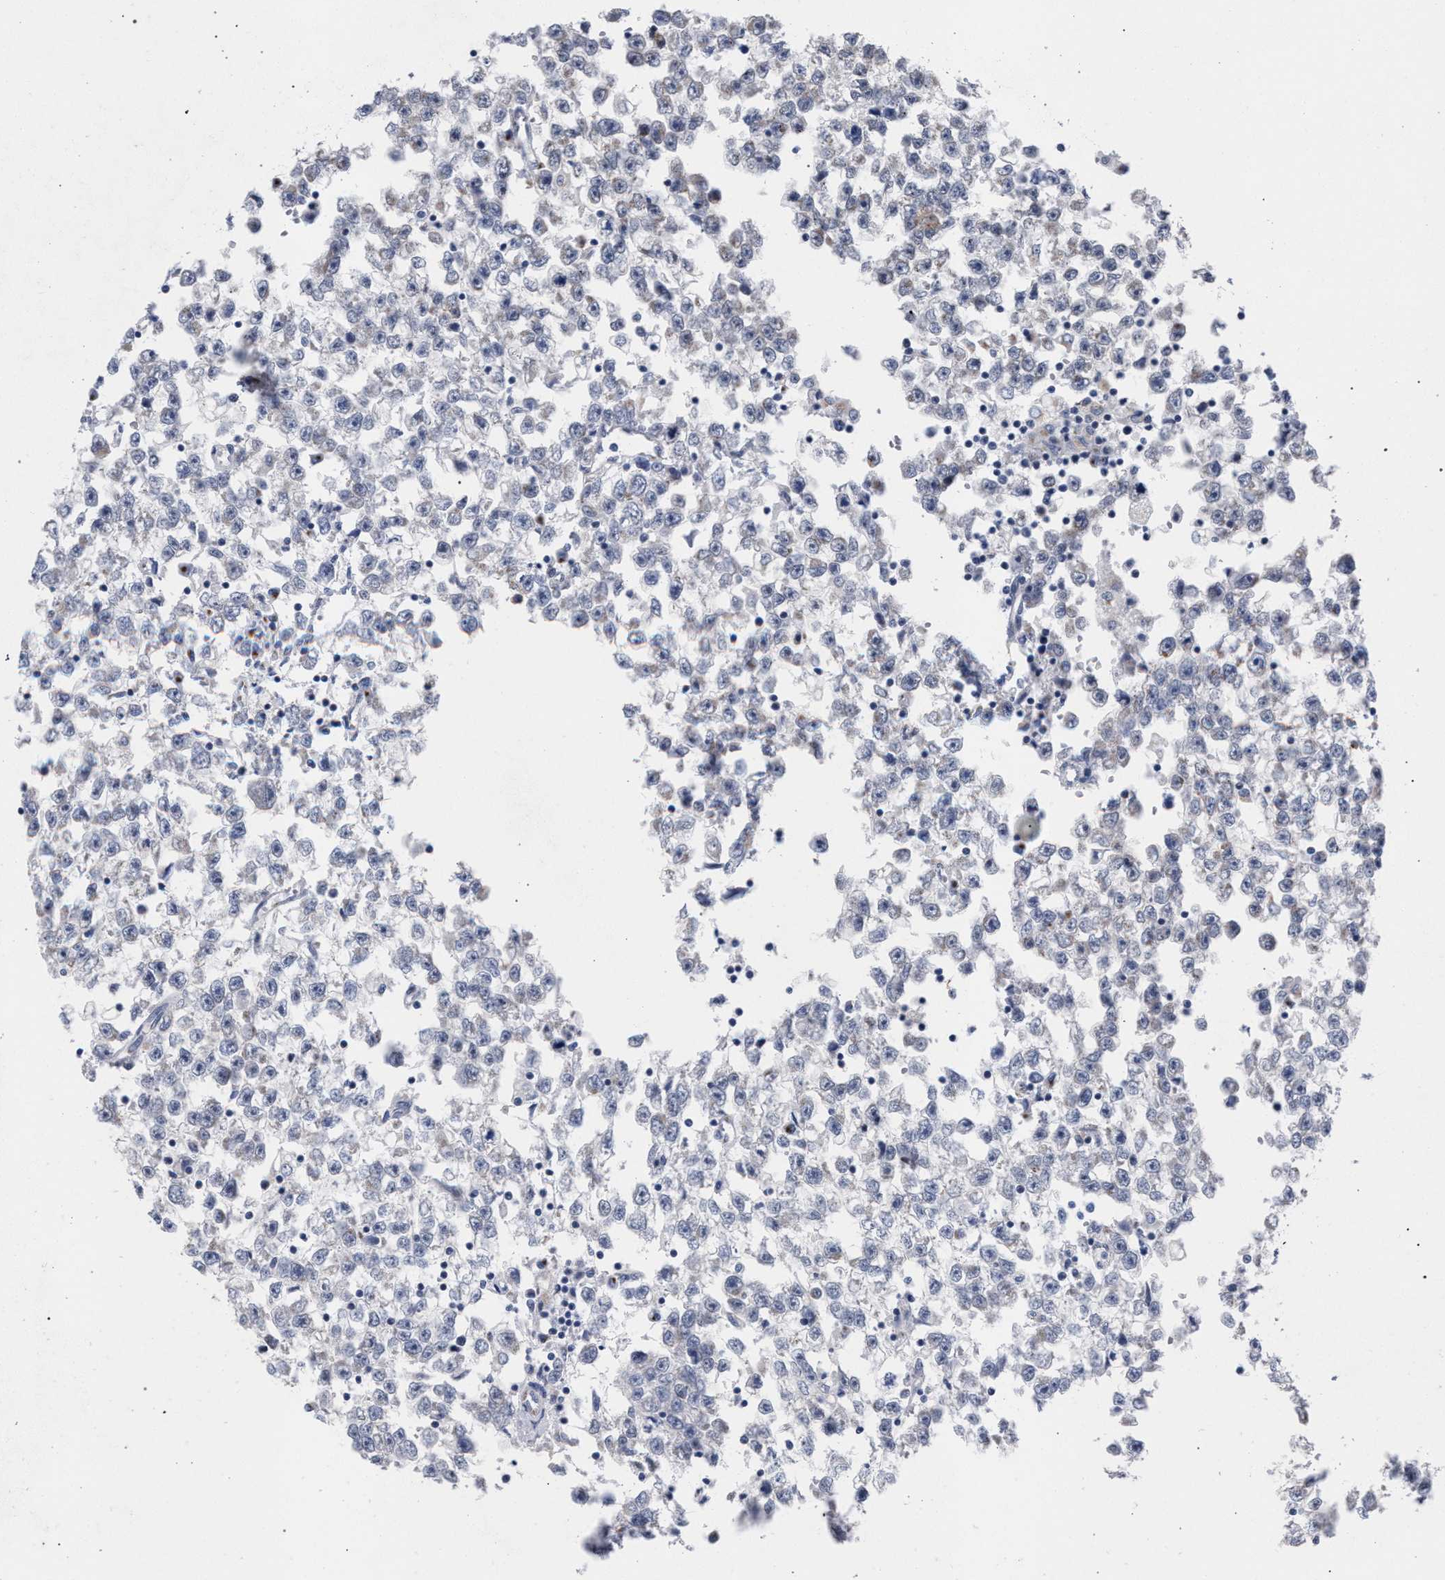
{"staining": {"intensity": "negative", "quantity": "none", "location": "none"}, "tissue": "testis cancer", "cell_type": "Tumor cells", "image_type": "cancer", "snomed": [{"axis": "morphology", "description": "Seminoma, NOS"}, {"axis": "morphology", "description": "Carcinoma, Embryonal, NOS"}, {"axis": "topography", "description": "Testis"}], "caption": "Tumor cells are negative for protein expression in human testis cancer (seminoma).", "gene": "GOLGA2", "patient": {"sex": "male", "age": 51}}